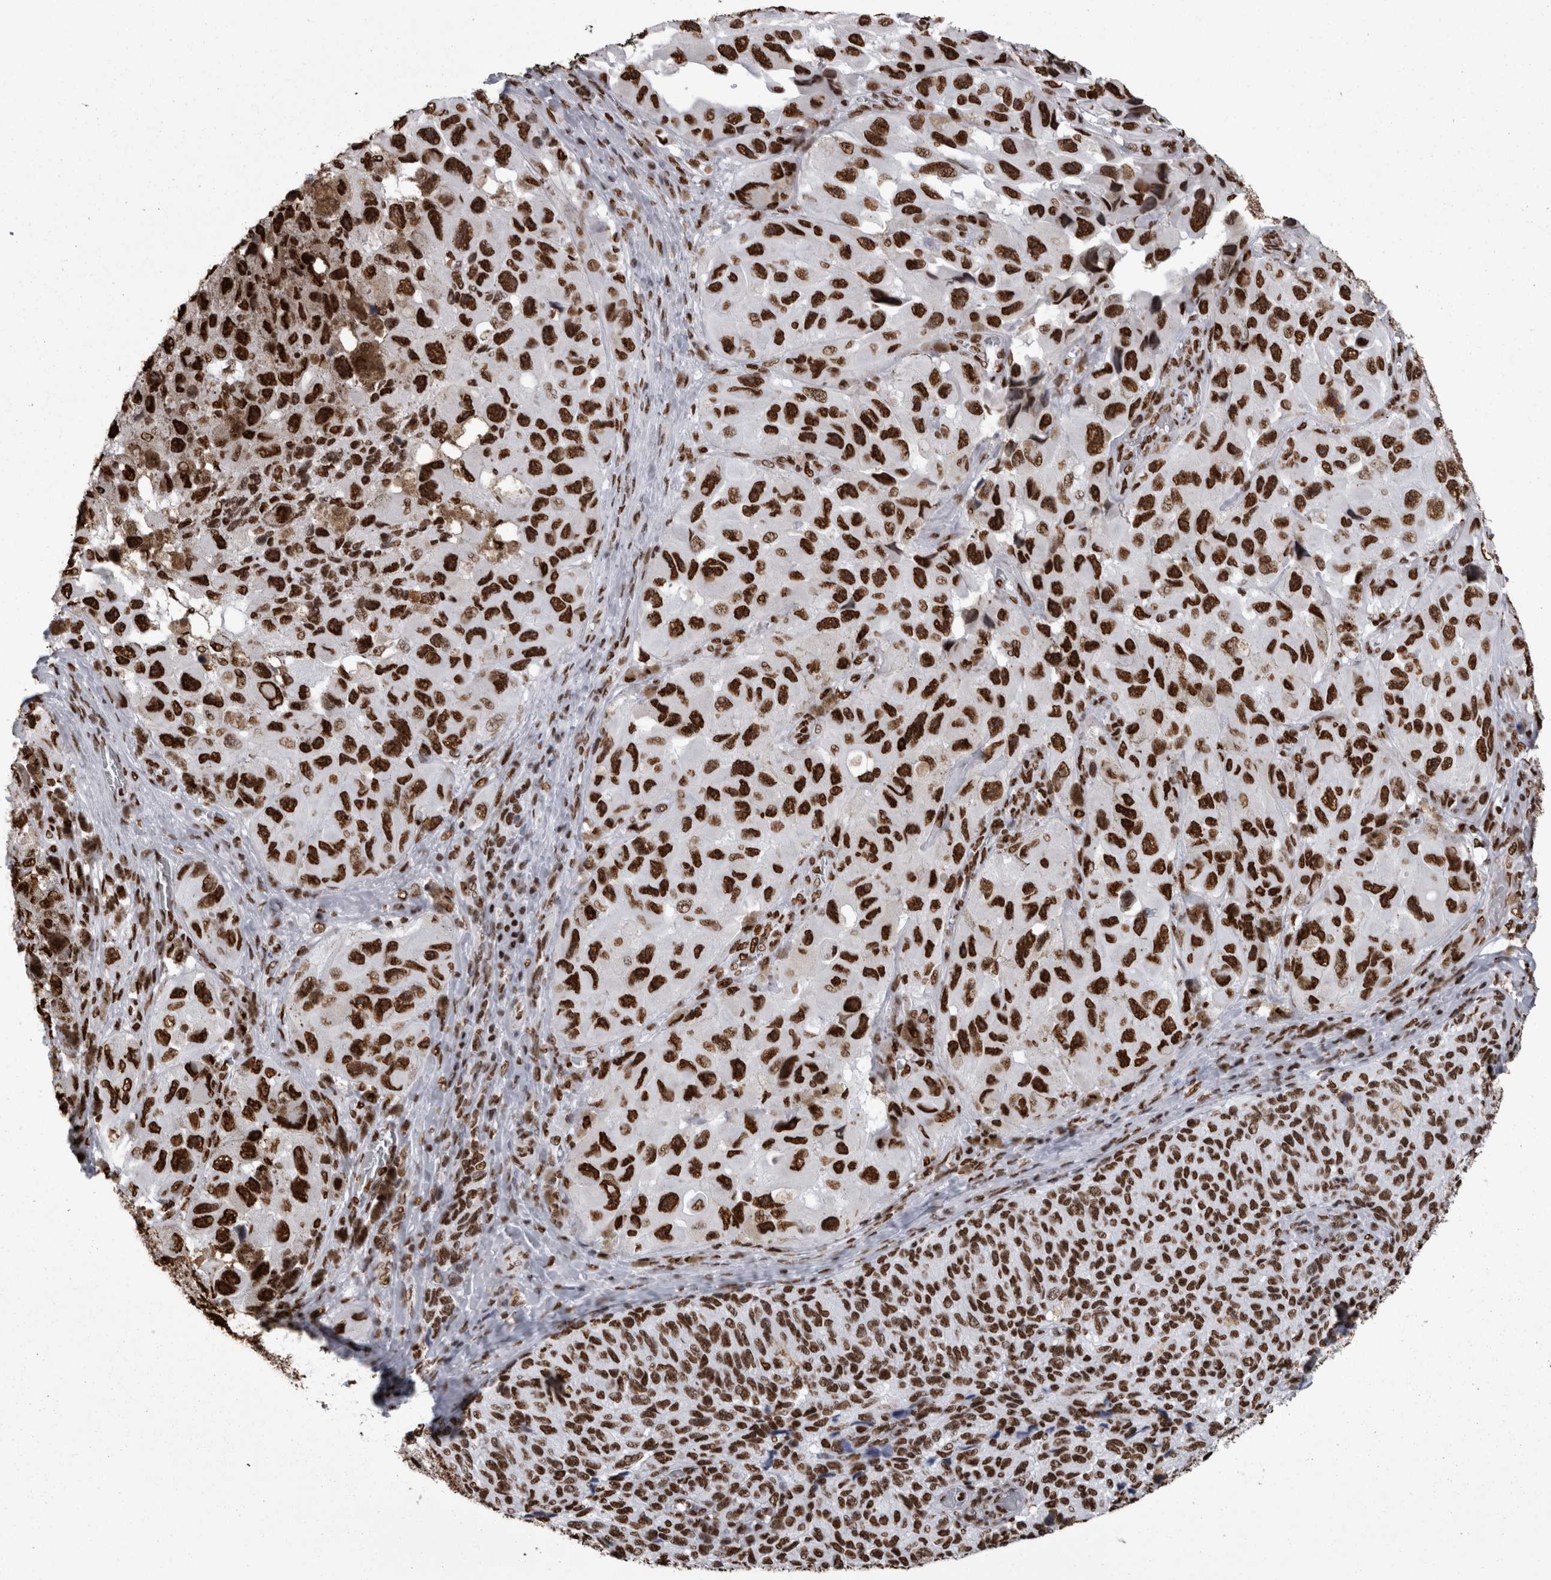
{"staining": {"intensity": "strong", "quantity": ">75%", "location": "nuclear"}, "tissue": "melanoma", "cell_type": "Tumor cells", "image_type": "cancer", "snomed": [{"axis": "morphology", "description": "Malignant melanoma, NOS"}, {"axis": "topography", "description": "Skin"}], "caption": "Protein staining reveals strong nuclear positivity in about >75% of tumor cells in malignant melanoma. (DAB IHC with brightfield microscopy, high magnification).", "gene": "HNRNPM", "patient": {"sex": "female", "age": 73}}